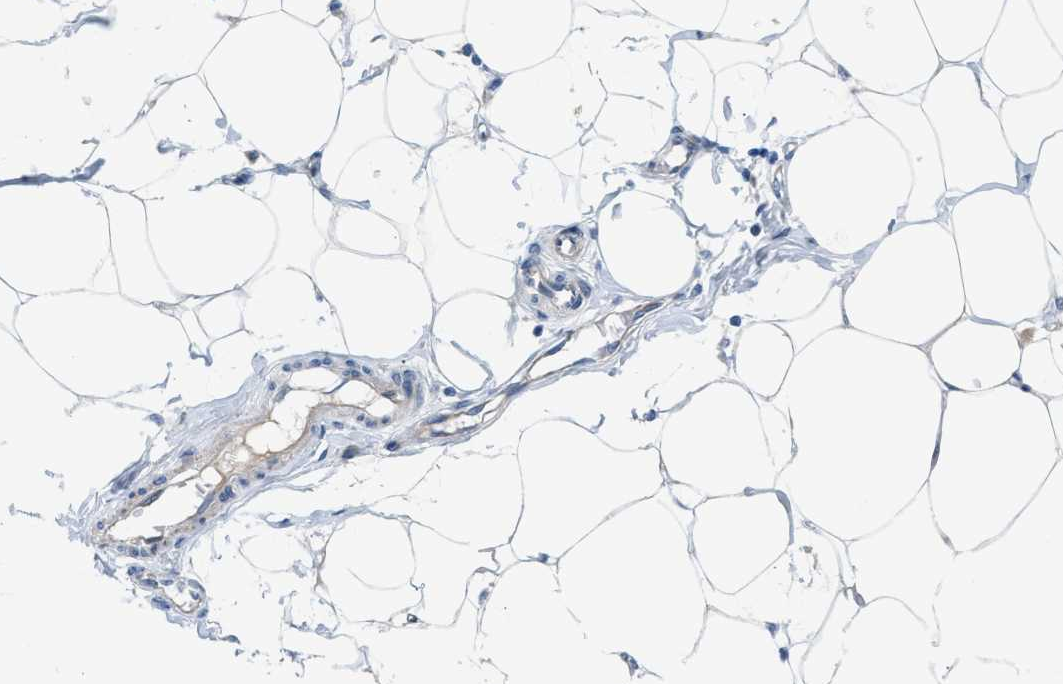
{"staining": {"intensity": "negative", "quantity": "none", "location": "none"}, "tissue": "adipose tissue", "cell_type": "Adipocytes", "image_type": "normal", "snomed": [{"axis": "morphology", "description": "Normal tissue, NOS"}, {"axis": "morphology", "description": "Adenocarcinoma, NOS"}, {"axis": "topography", "description": "Colon"}, {"axis": "topography", "description": "Peripheral nerve tissue"}], "caption": "Benign adipose tissue was stained to show a protein in brown. There is no significant expression in adipocytes. (Stains: DAB immunohistochemistry (IHC) with hematoxylin counter stain, Microscopy: brightfield microscopy at high magnification).", "gene": "MPP3", "patient": {"sex": "male", "age": 14}}